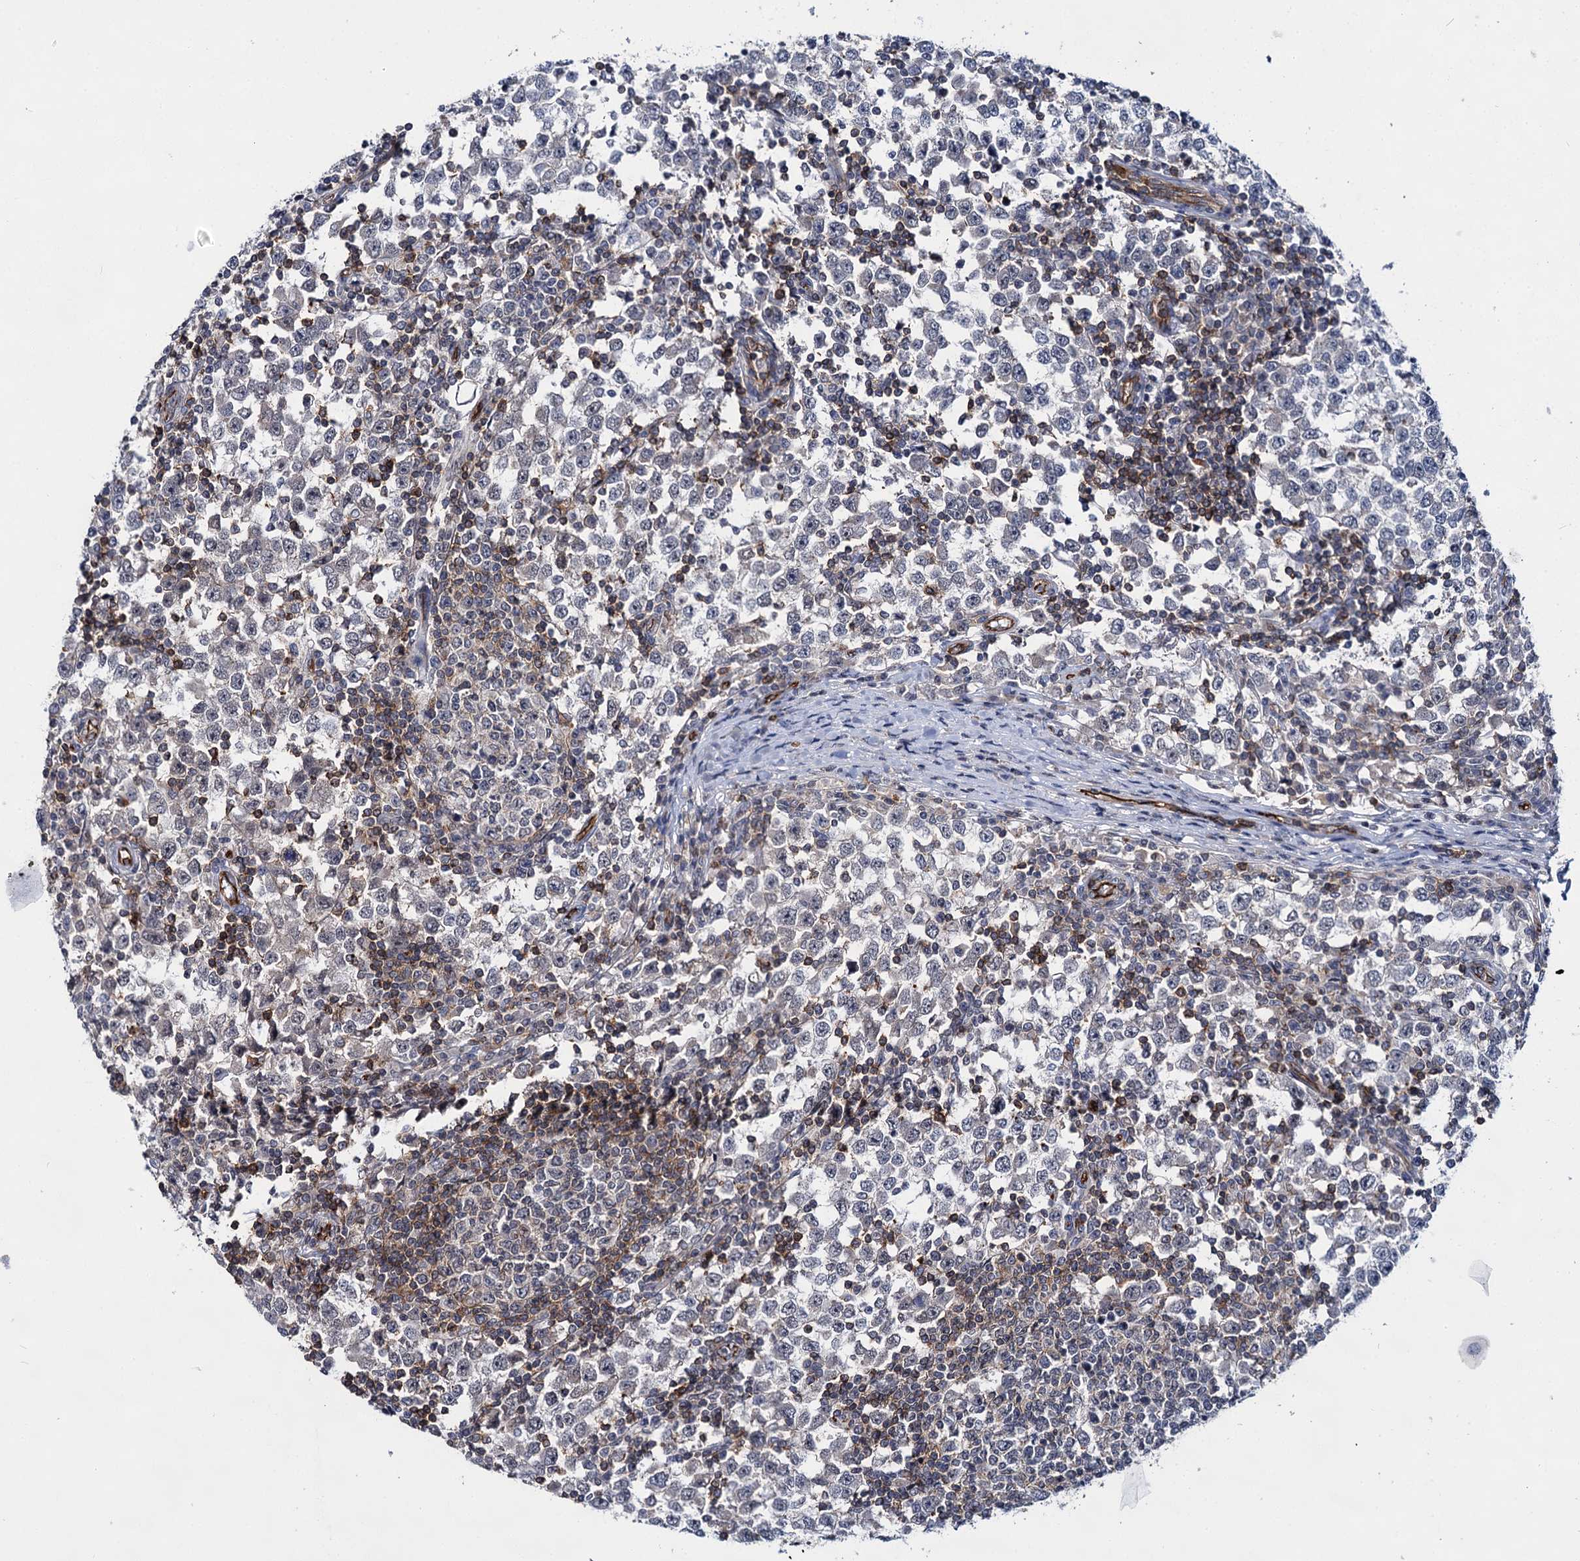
{"staining": {"intensity": "negative", "quantity": "none", "location": "none"}, "tissue": "testis cancer", "cell_type": "Tumor cells", "image_type": "cancer", "snomed": [{"axis": "morphology", "description": "Seminoma, NOS"}, {"axis": "topography", "description": "Testis"}], "caption": "This is an IHC photomicrograph of testis cancer. There is no expression in tumor cells.", "gene": "ABLIM1", "patient": {"sex": "male", "age": 65}}